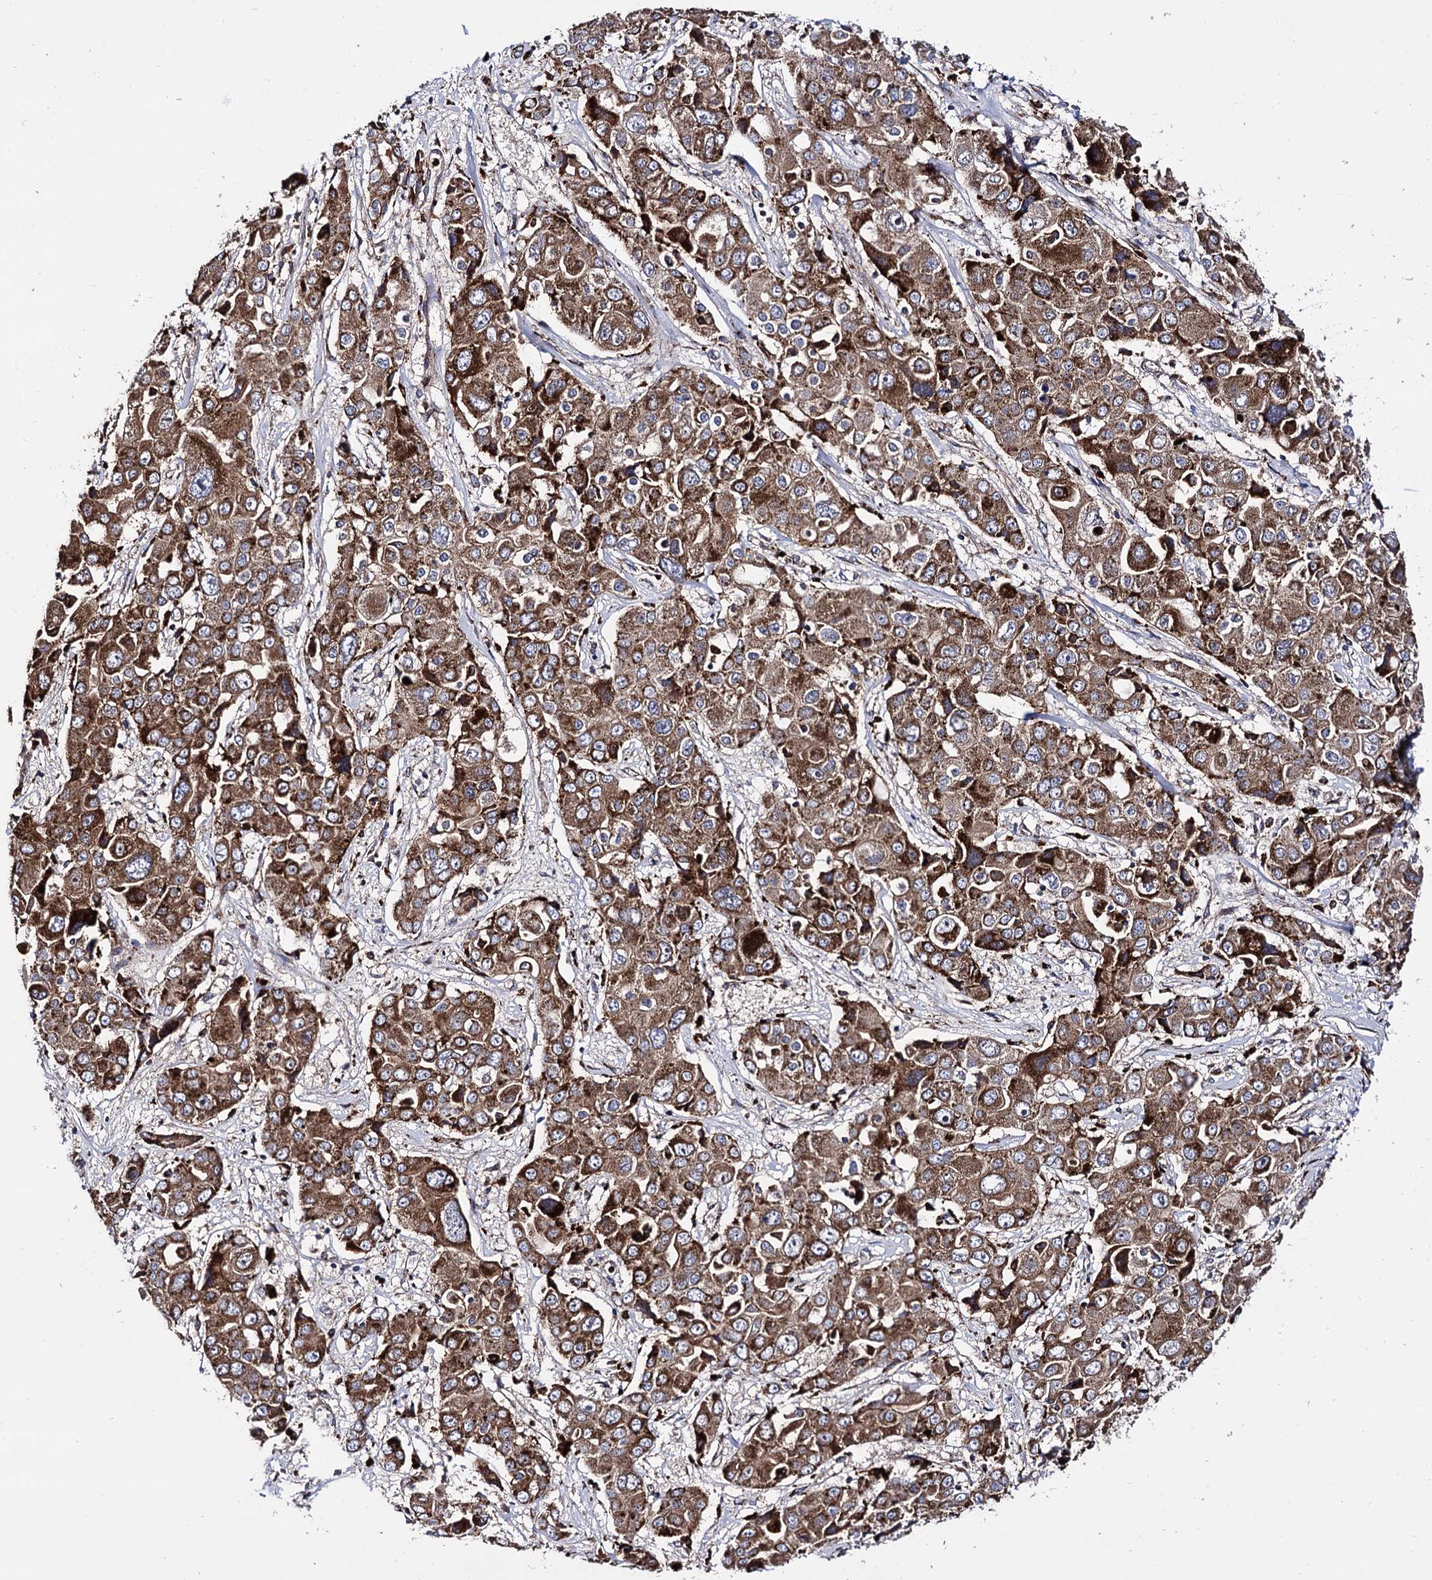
{"staining": {"intensity": "strong", "quantity": ">75%", "location": "cytoplasmic/membranous"}, "tissue": "liver cancer", "cell_type": "Tumor cells", "image_type": "cancer", "snomed": [{"axis": "morphology", "description": "Cholangiocarcinoma"}, {"axis": "topography", "description": "Liver"}], "caption": "Protein staining shows strong cytoplasmic/membranous positivity in approximately >75% of tumor cells in liver cholangiocarcinoma.", "gene": "IQCH", "patient": {"sex": "male", "age": 67}}